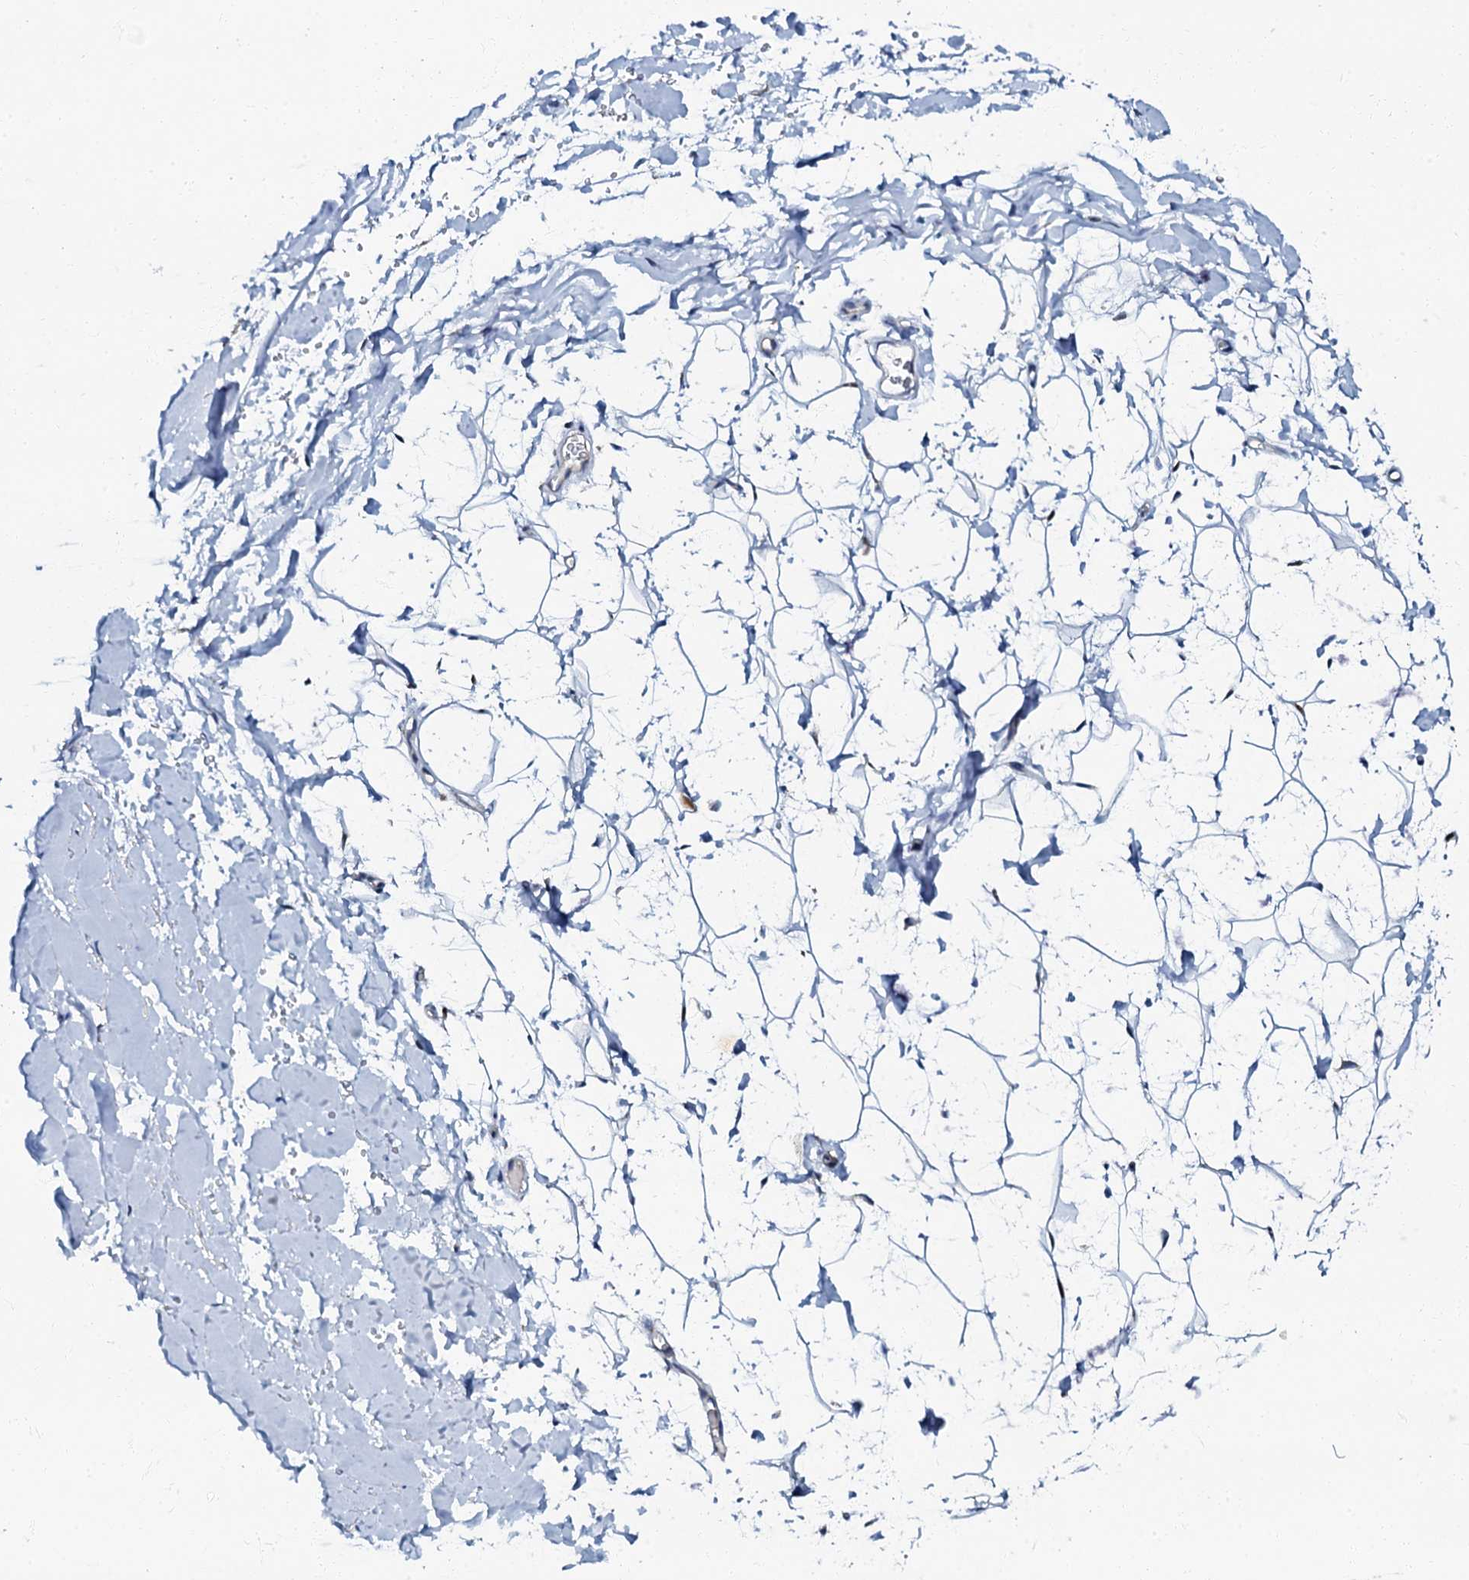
{"staining": {"intensity": "strong", "quantity": "<25%", "location": "cytoplasmic/membranous"}, "tissue": "adipose tissue", "cell_type": "Adipocytes", "image_type": "normal", "snomed": [{"axis": "morphology", "description": "Normal tissue, NOS"}, {"axis": "topography", "description": "Breast"}], "caption": "A high-resolution image shows IHC staining of unremarkable adipose tissue, which shows strong cytoplasmic/membranous positivity in approximately <25% of adipocytes. (DAB (3,3'-diaminobenzidine) = brown stain, brightfield microscopy at high magnification).", "gene": "MRPL51", "patient": {"sex": "female", "age": 26}}